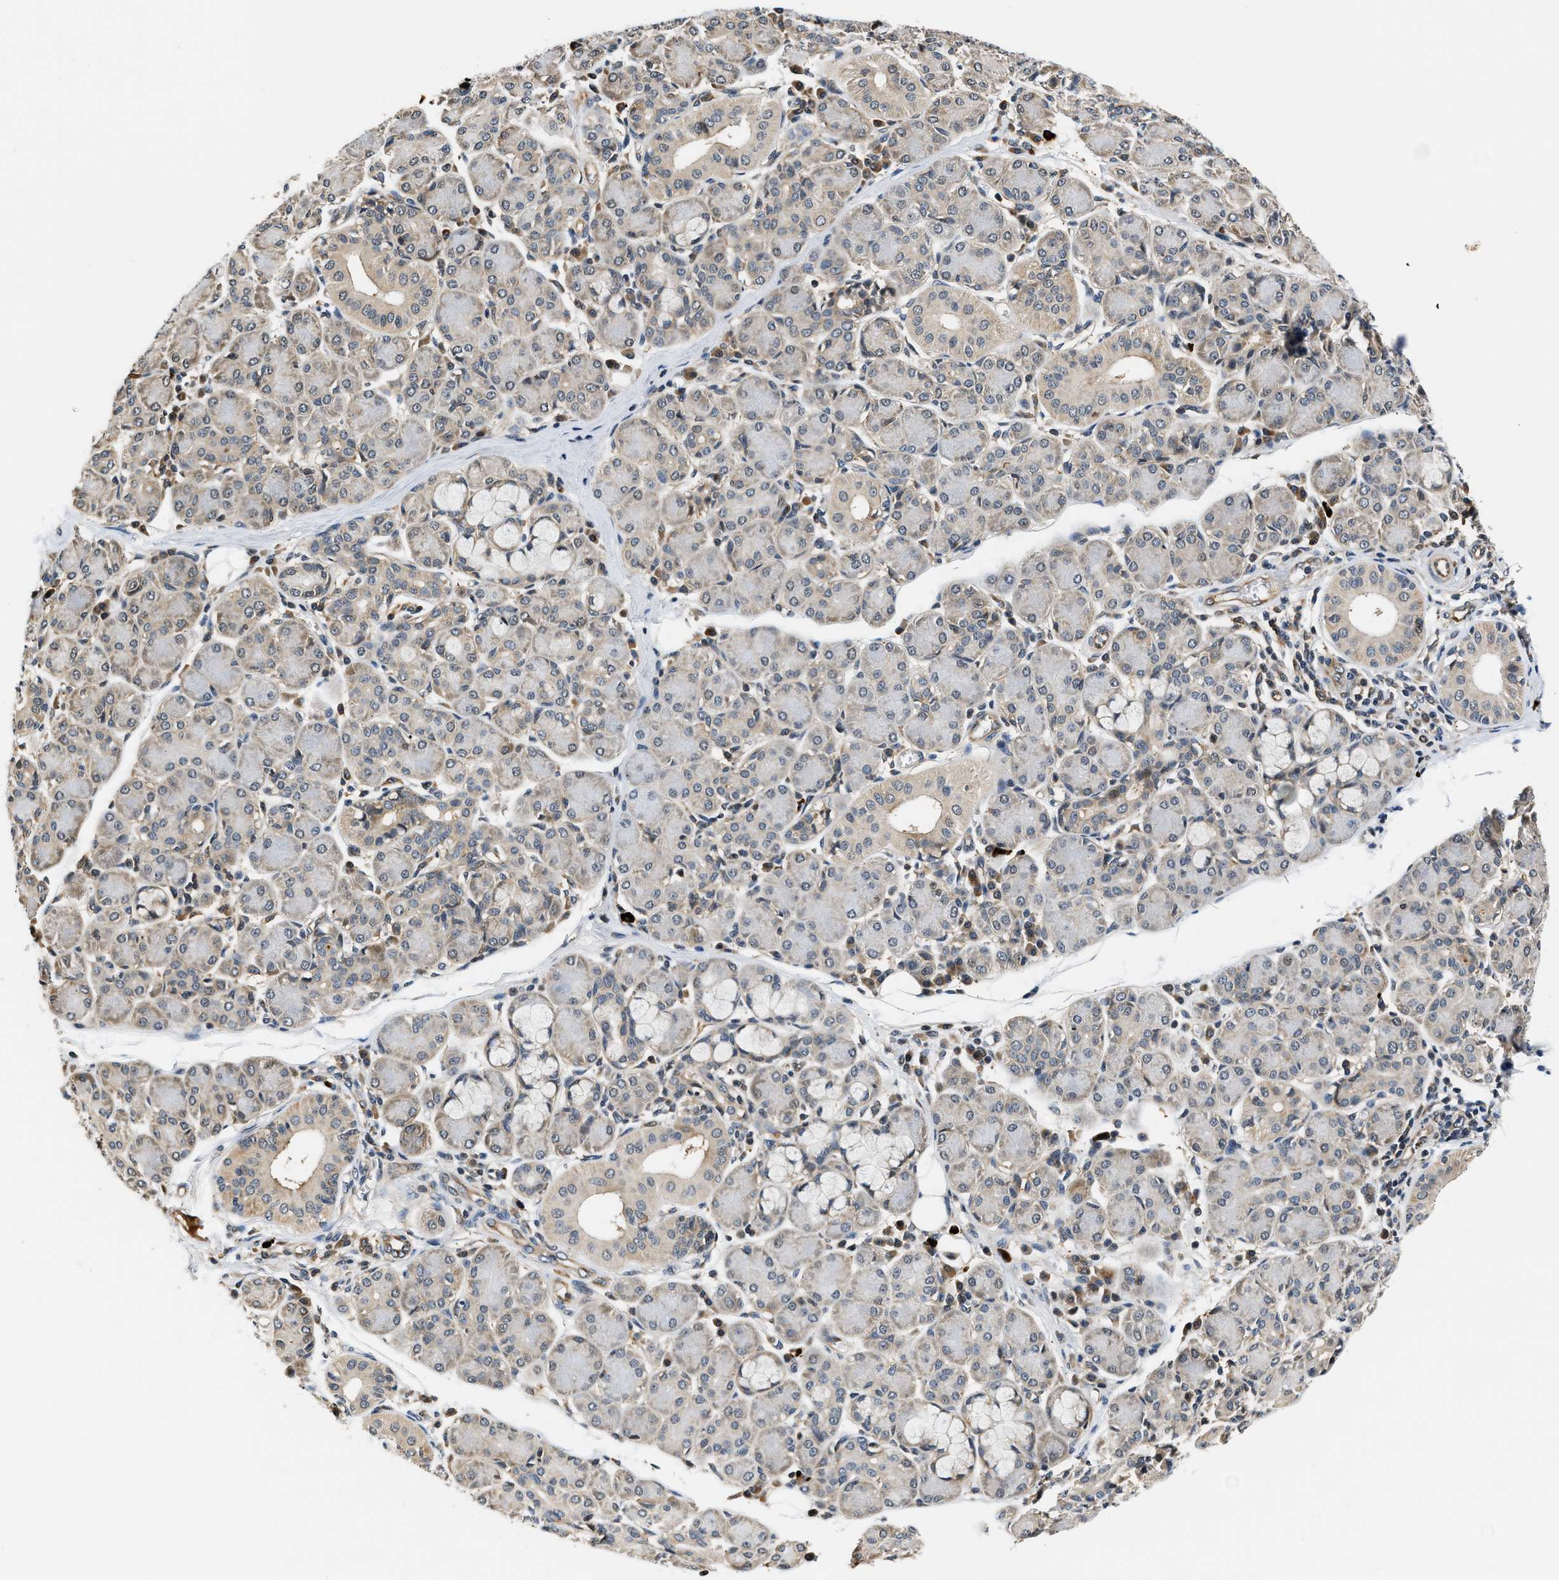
{"staining": {"intensity": "weak", "quantity": "<25%", "location": "cytoplasmic/membranous"}, "tissue": "salivary gland", "cell_type": "Glandular cells", "image_type": "normal", "snomed": [{"axis": "morphology", "description": "Normal tissue, NOS"}, {"axis": "morphology", "description": "Inflammation, NOS"}, {"axis": "topography", "description": "Lymph node"}, {"axis": "topography", "description": "Salivary gland"}], "caption": "Immunohistochemistry micrograph of benign salivary gland: salivary gland stained with DAB shows no significant protein positivity in glandular cells. The staining is performed using DAB brown chromogen with nuclei counter-stained in using hematoxylin.", "gene": "TUT7", "patient": {"sex": "male", "age": 3}}